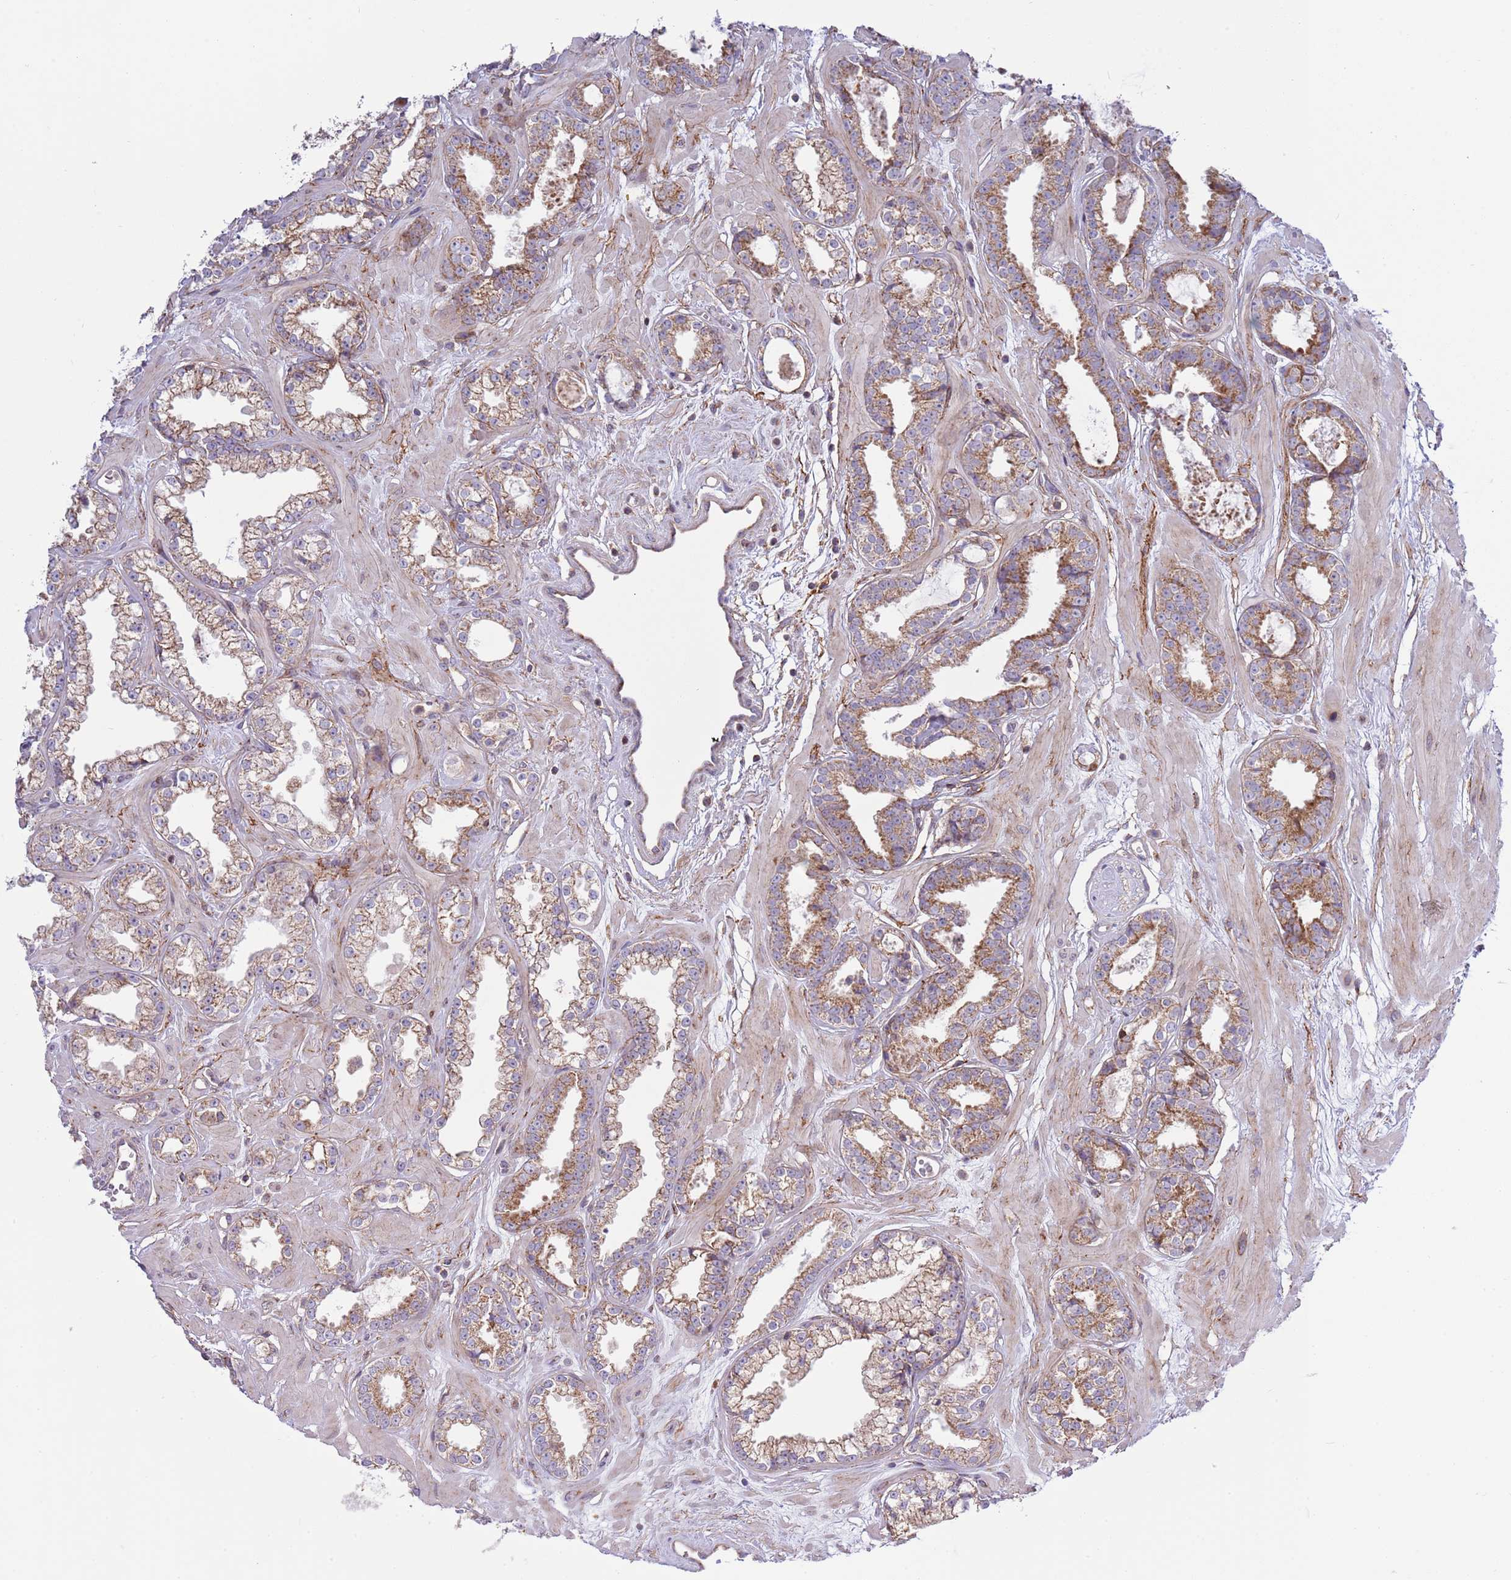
{"staining": {"intensity": "moderate", "quantity": ">75%", "location": "cytoplasmic/membranous"}, "tissue": "prostate cancer", "cell_type": "Tumor cells", "image_type": "cancer", "snomed": [{"axis": "morphology", "description": "Adenocarcinoma, Low grade"}, {"axis": "topography", "description": "Prostate"}], "caption": "IHC histopathology image of human adenocarcinoma (low-grade) (prostate) stained for a protein (brown), which exhibits medium levels of moderate cytoplasmic/membranous positivity in about >75% of tumor cells.", "gene": "IRS4", "patient": {"sex": "male", "age": 60}}